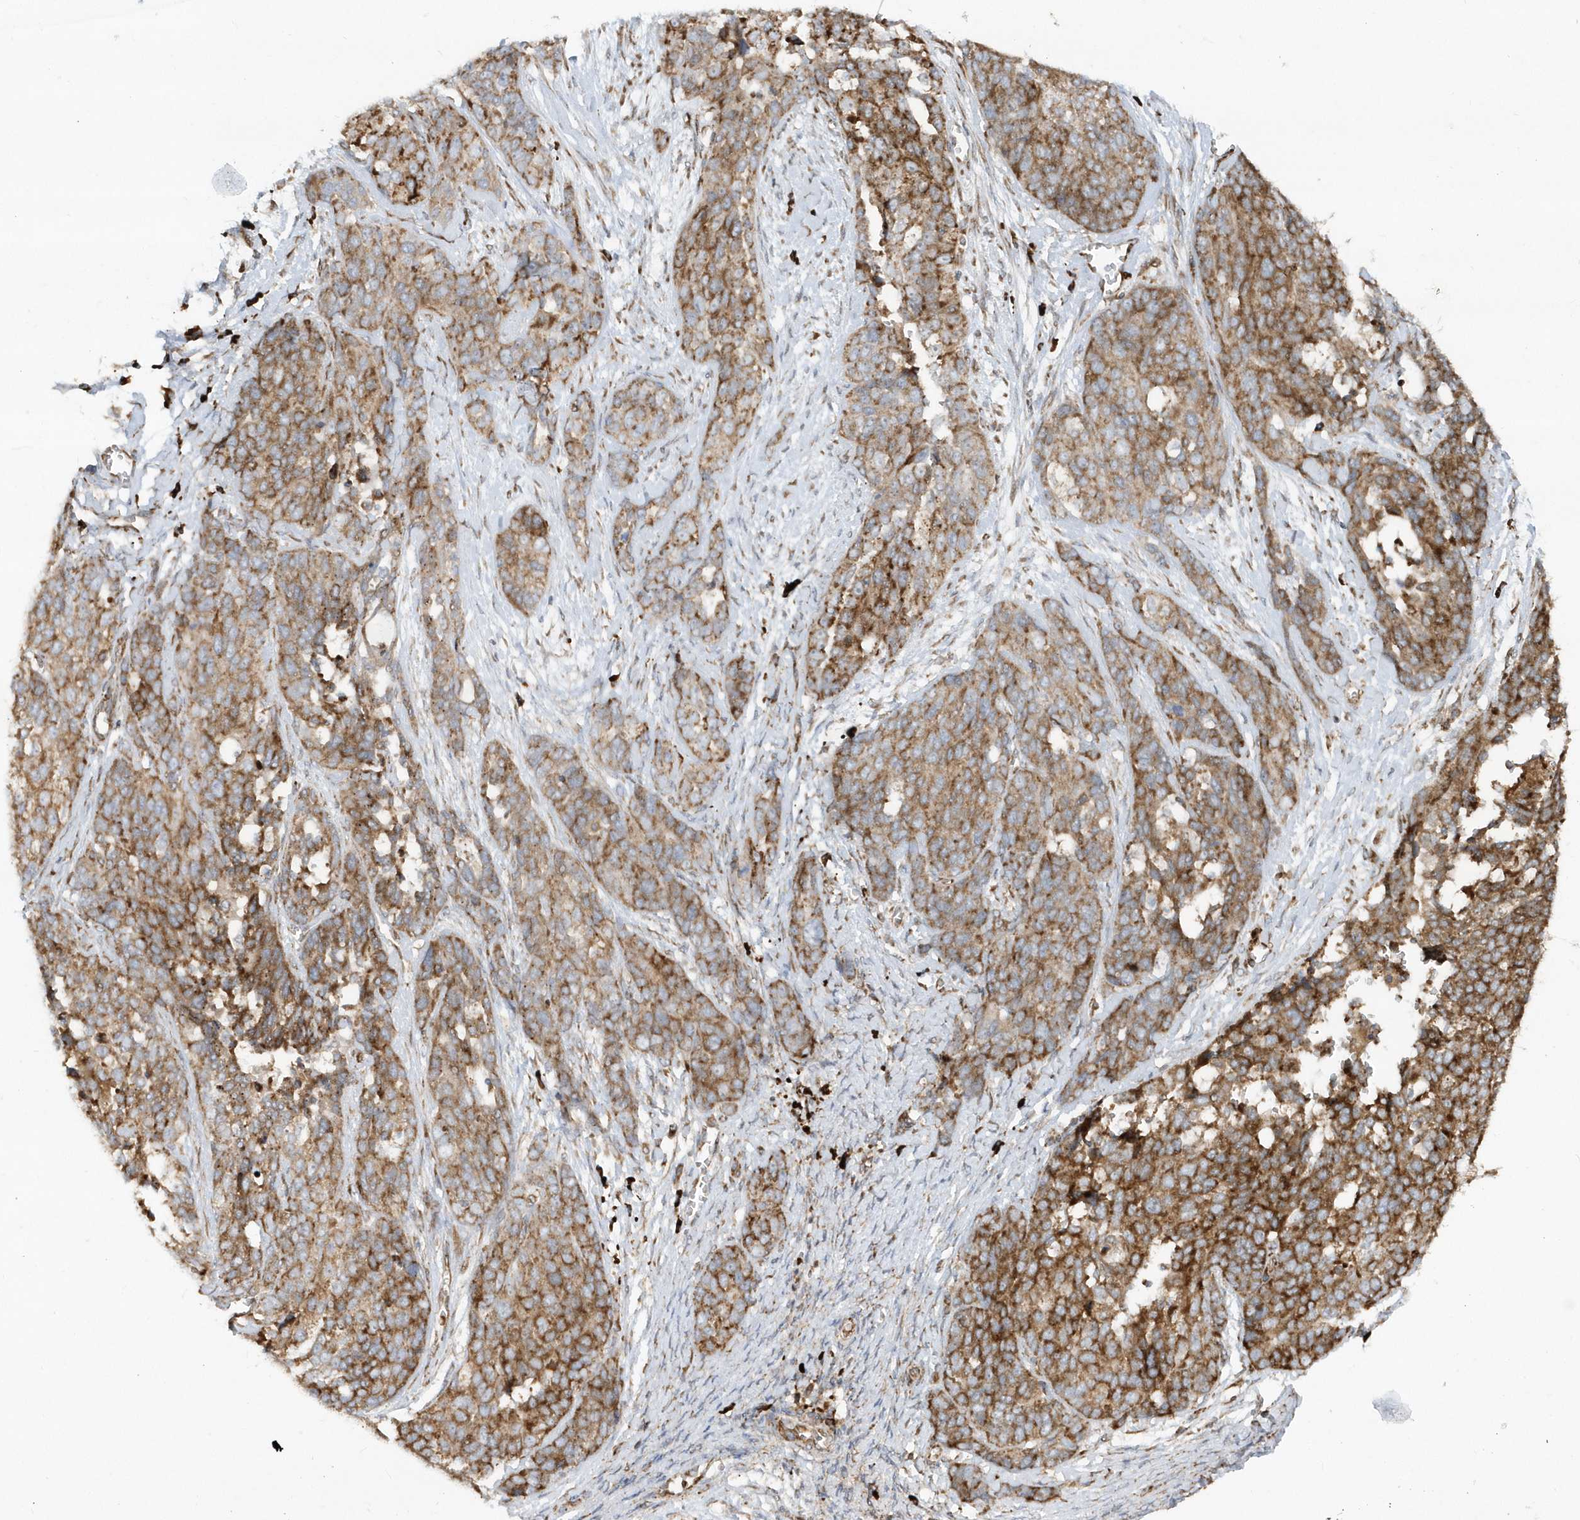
{"staining": {"intensity": "moderate", "quantity": ">75%", "location": "cytoplasmic/membranous"}, "tissue": "ovarian cancer", "cell_type": "Tumor cells", "image_type": "cancer", "snomed": [{"axis": "morphology", "description": "Cystadenocarcinoma, serous, NOS"}, {"axis": "topography", "description": "Ovary"}], "caption": "A brown stain shows moderate cytoplasmic/membranous staining of a protein in serous cystadenocarcinoma (ovarian) tumor cells.", "gene": "SH3BP2", "patient": {"sex": "female", "age": 44}}